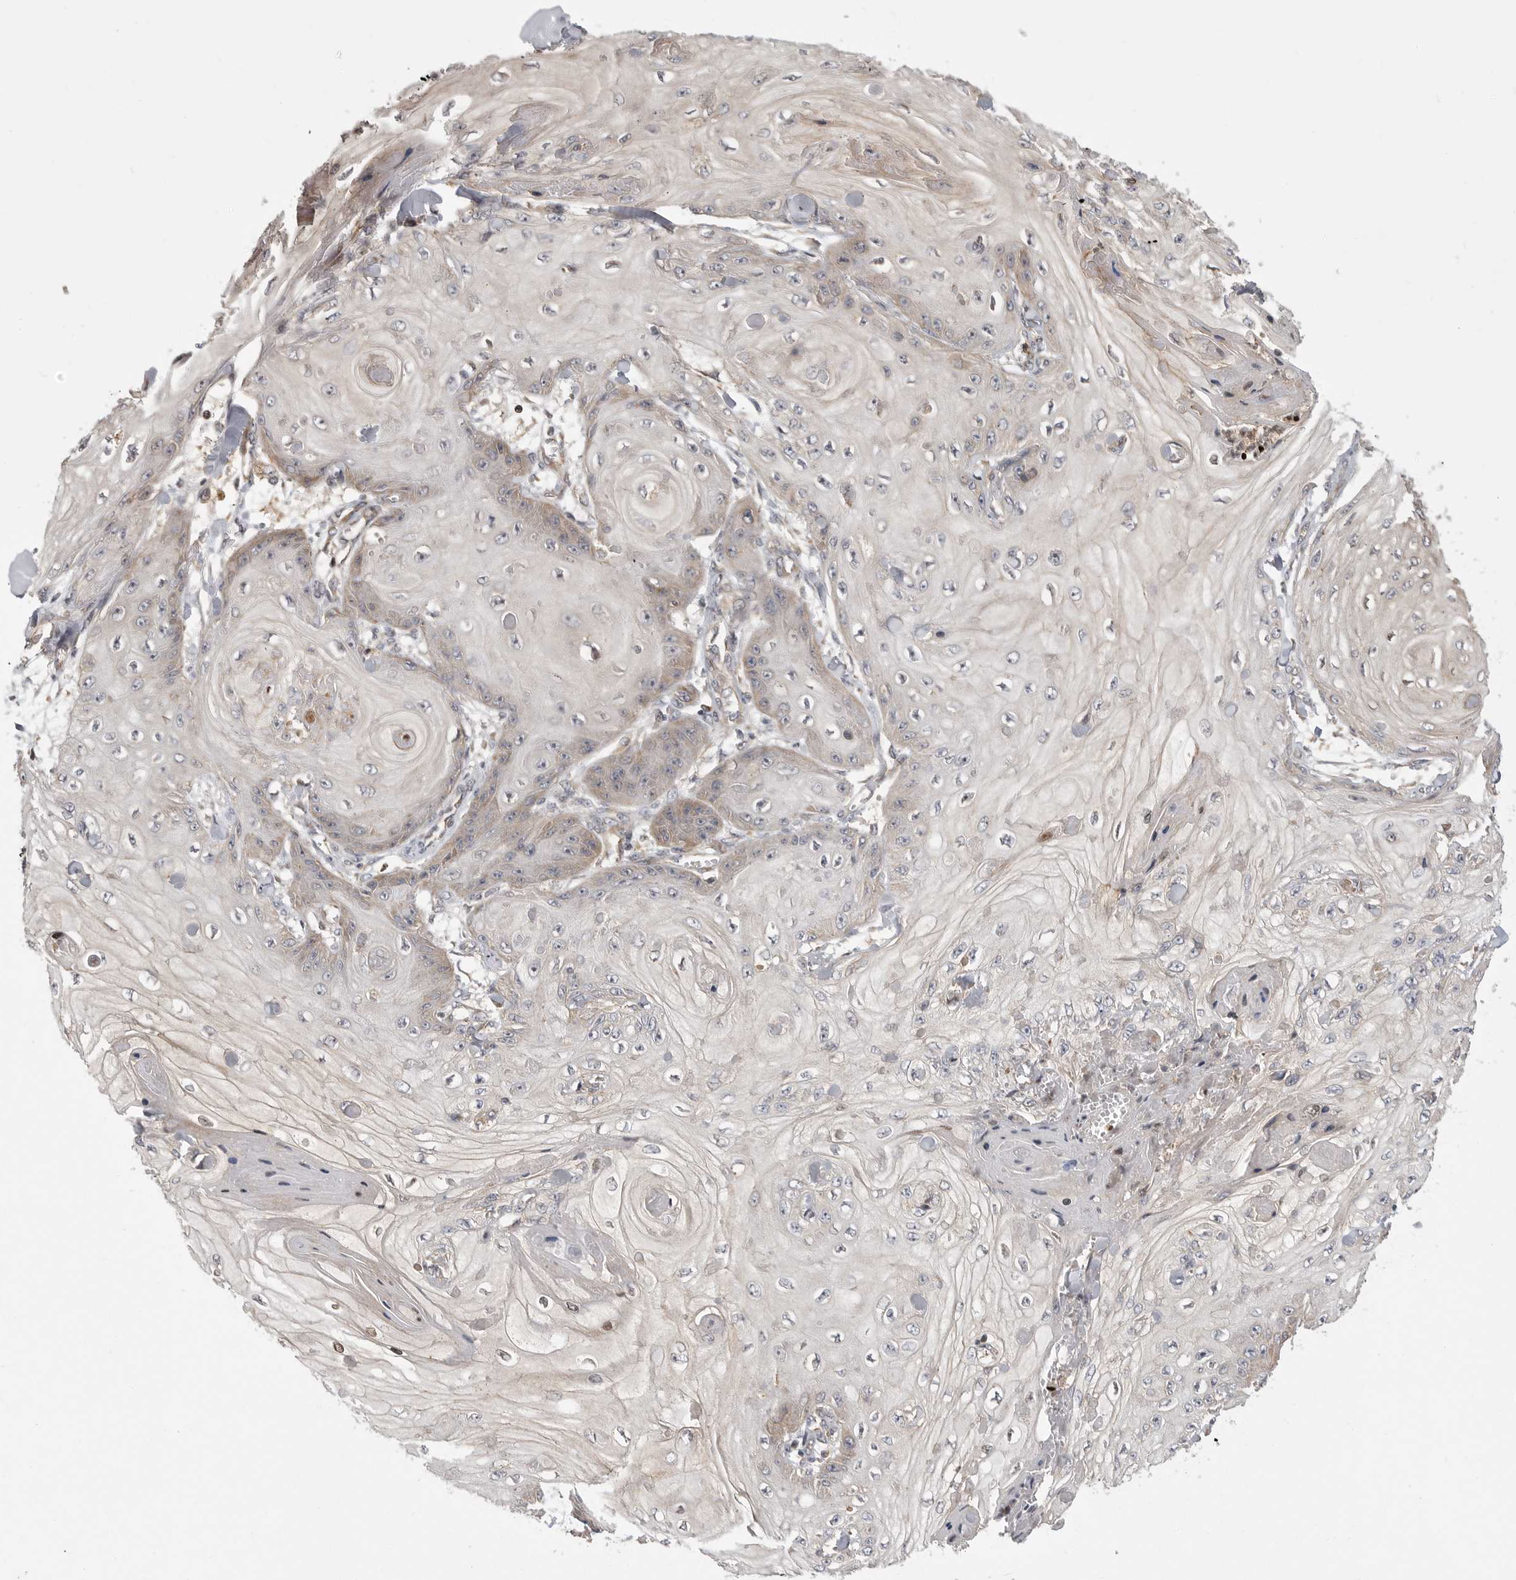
{"staining": {"intensity": "weak", "quantity": "<25%", "location": "cytoplasmic/membranous"}, "tissue": "skin cancer", "cell_type": "Tumor cells", "image_type": "cancer", "snomed": [{"axis": "morphology", "description": "Squamous cell carcinoma, NOS"}, {"axis": "topography", "description": "Skin"}], "caption": "IHC histopathology image of neoplastic tissue: squamous cell carcinoma (skin) stained with DAB (3,3'-diaminobenzidine) reveals no significant protein staining in tumor cells.", "gene": "OXR1", "patient": {"sex": "male", "age": 74}}